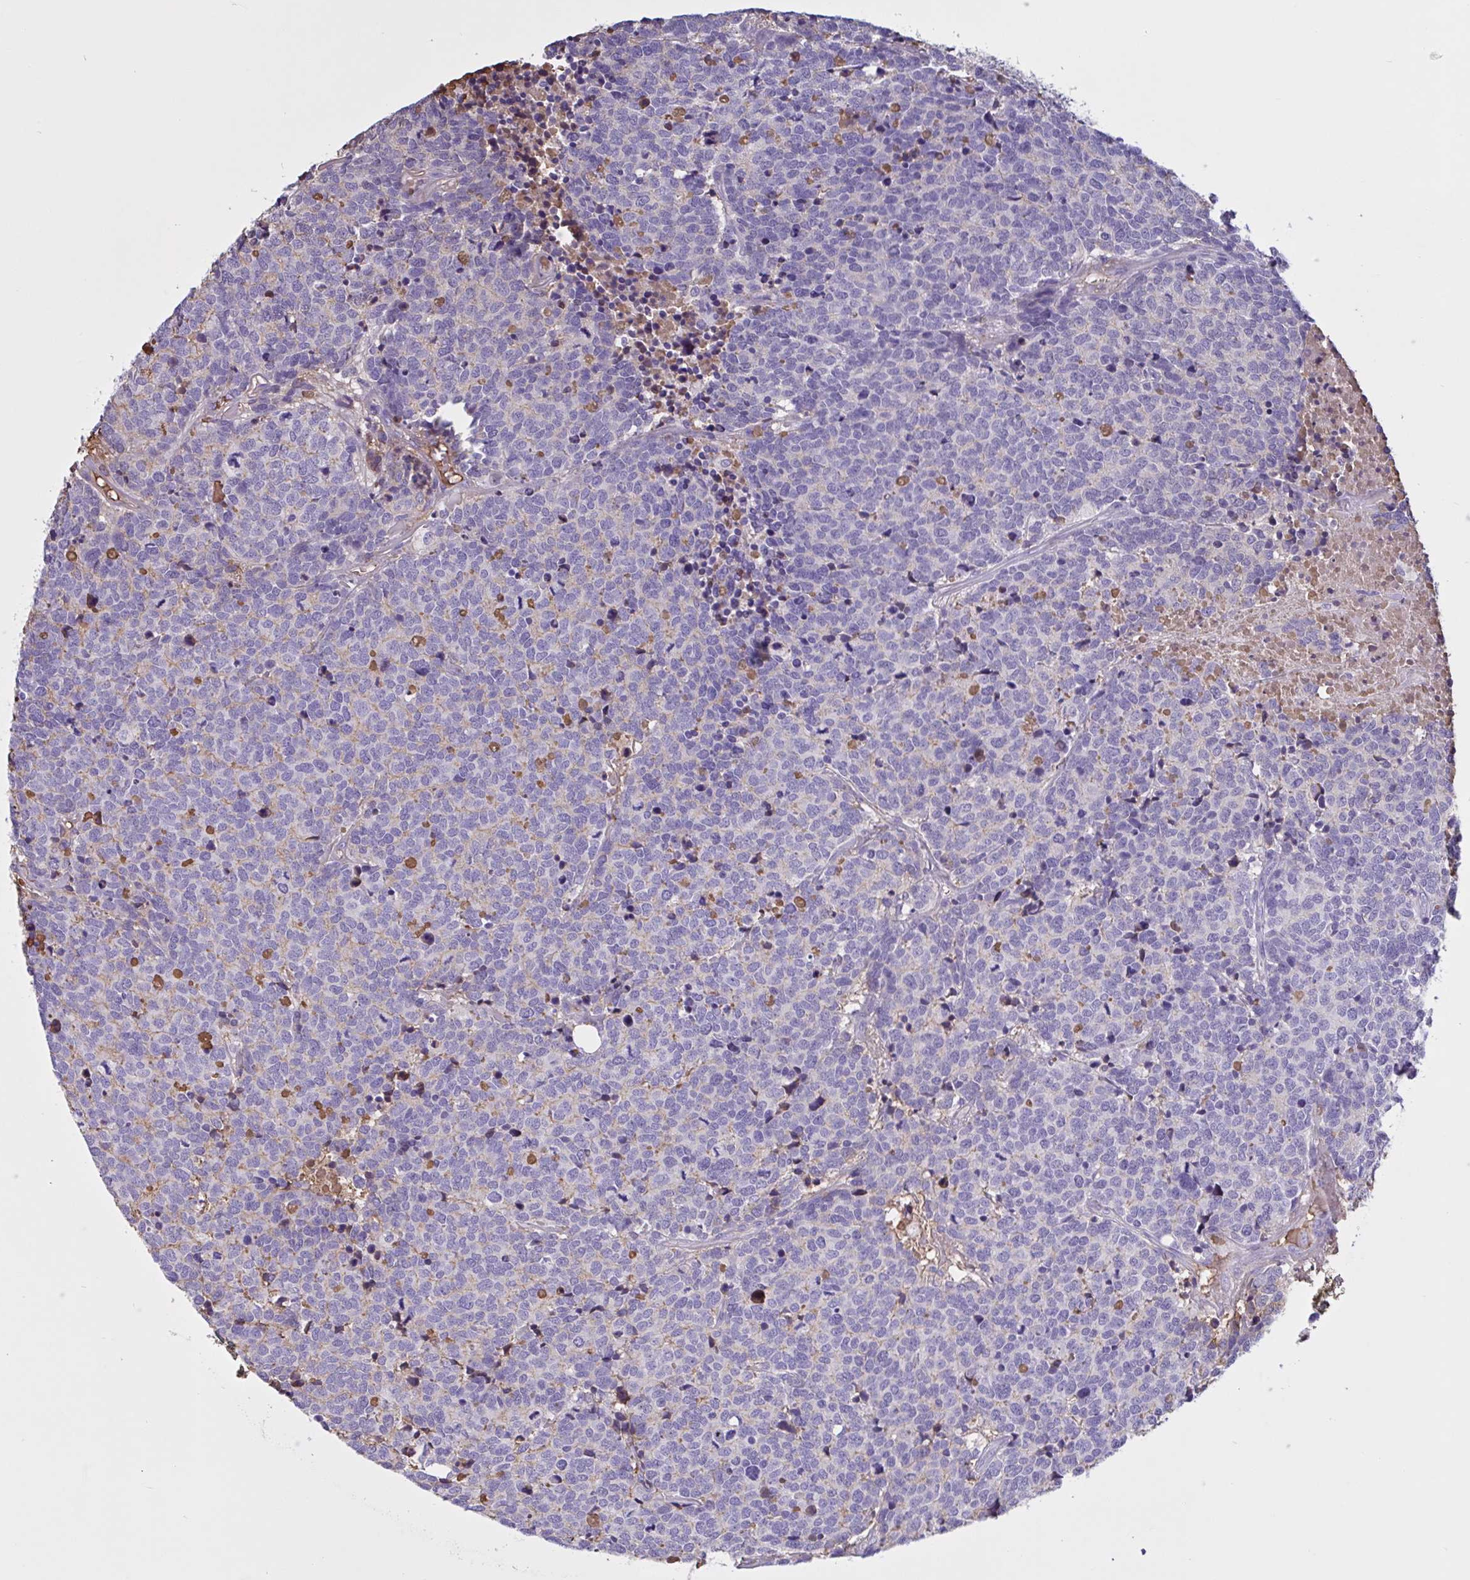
{"staining": {"intensity": "negative", "quantity": "none", "location": "none"}, "tissue": "carcinoid", "cell_type": "Tumor cells", "image_type": "cancer", "snomed": [{"axis": "morphology", "description": "Carcinoid, malignant, NOS"}, {"axis": "topography", "description": "Skin"}], "caption": "Tumor cells show no significant protein positivity in carcinoid.", "gene": "LARGE2", "patient": {"sex": "female", "age": 79}}